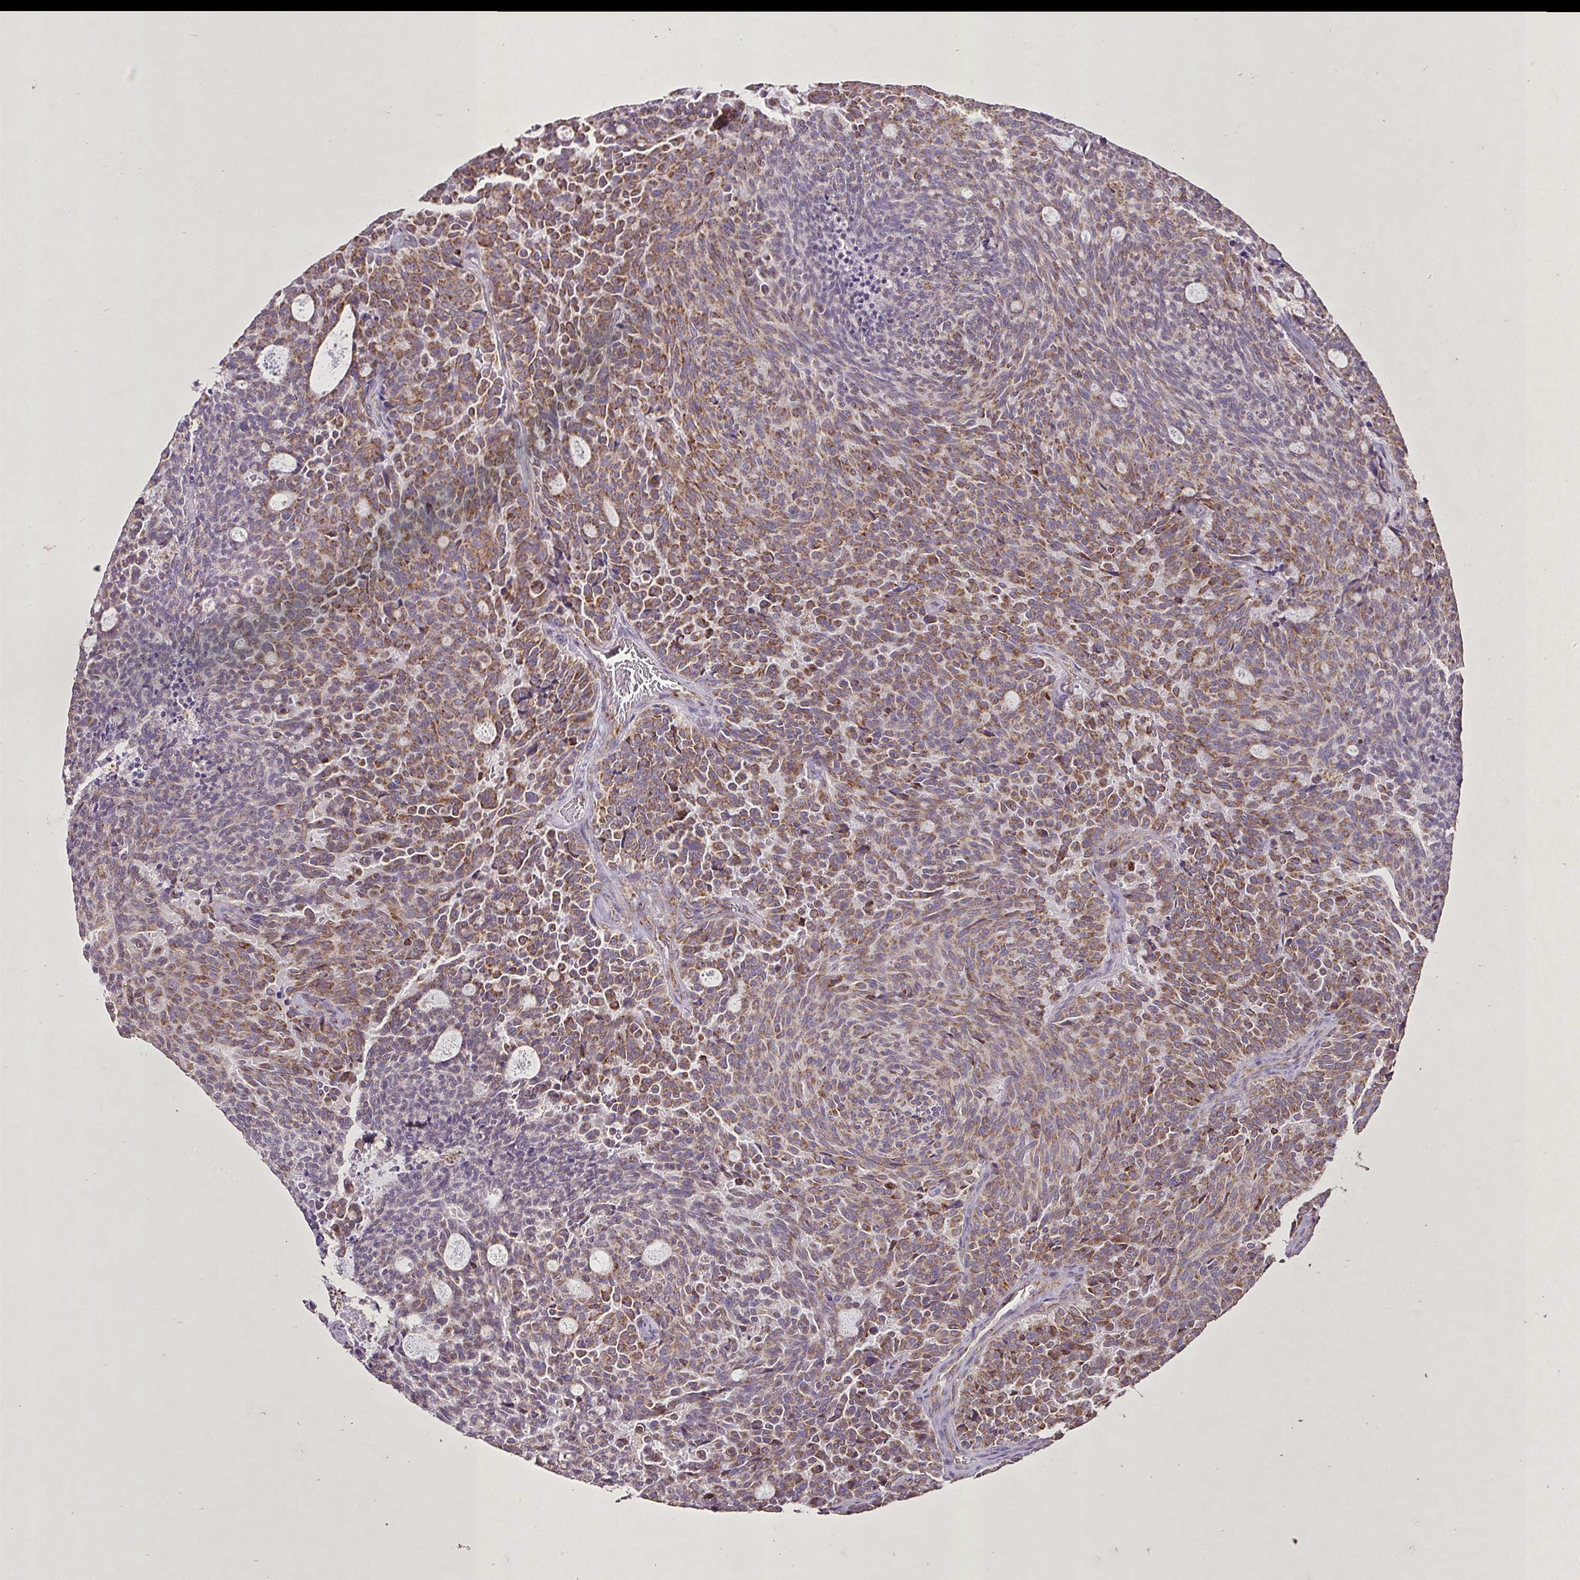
{"staining": {"intensity": "moderate", "quantity": "25%-75%", "location": "cytoplasmic/membranous"}, "tissue": "carcinoid", "cell_type": "Tumor cells", "image_type": "cancer", "snomed": [{"axis": "morphology", "description": "Carcinoid, malignant, NOS"}, {"axis": "topography", "description": "Pancreas"}], "caption": "Moderate cytoplasmic/membranous protein staining is appreciated in about 25%-75% of tumor cells in carcinoid (malignant). Immunohistochemistry stains the protein in brown and the nuclei are stained blue.", "gene": "AGK", "patient": {"sex": "female", "age": 54}}